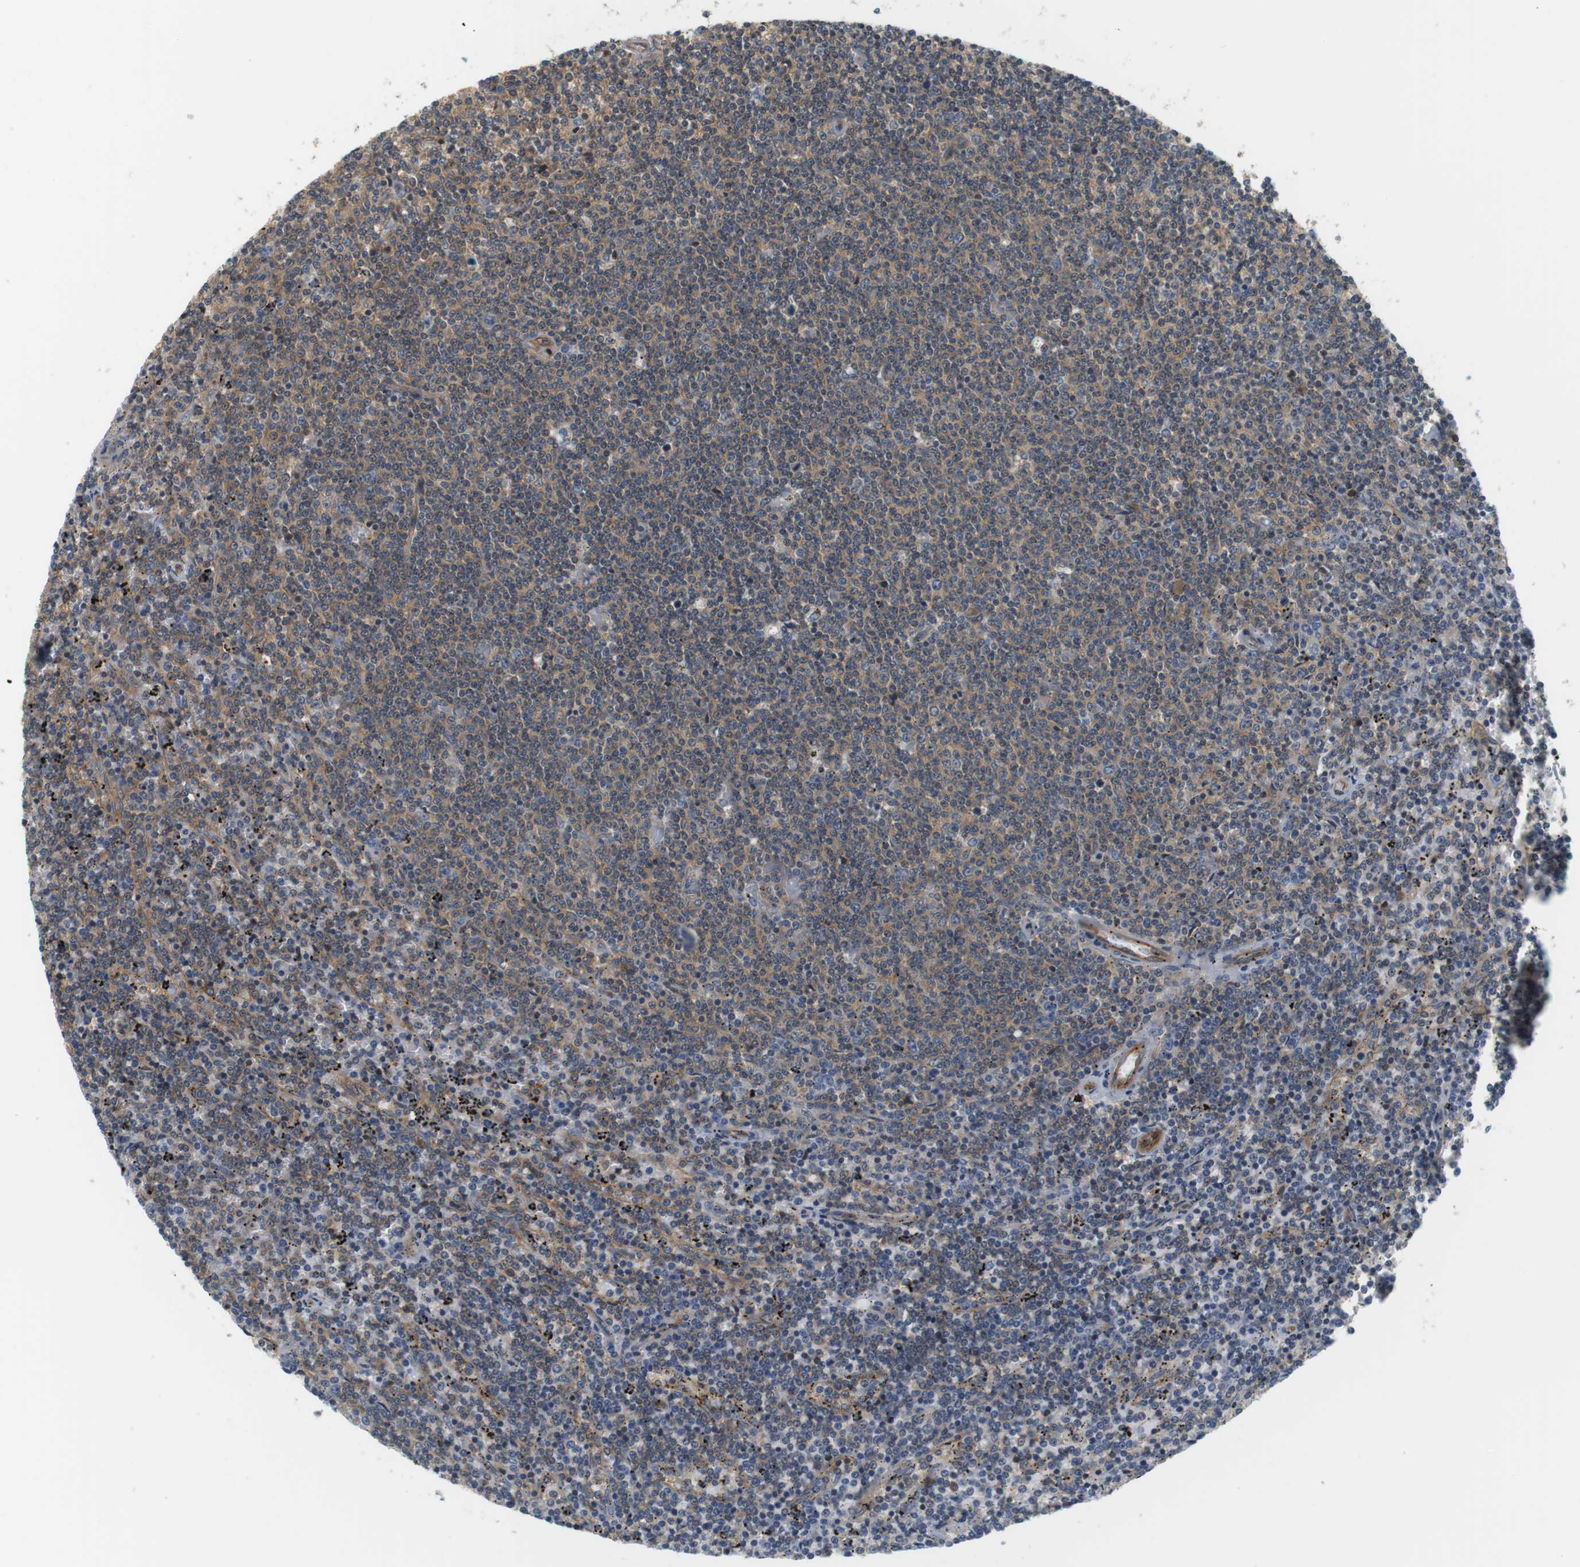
{"staining": {"intensity": "weak", "quantity": "<25%", "location": "cytoplasmic/membranous"}, "tissue": "lymphoma", "cell_type": "Tumor cells", "image_type": "cancer", "snomed": [{"axis": "morphology", "description": "Malignant lymphoma, non-Hodgkin's type, Low grade"}, {"axis": "topography", "description": "Spleen"}], "caption": "Immunohistochemistry histopathology image of human lymphoma stained for a protein (brown), which displays no staining in tumor cells.", "gene": "SH3GLB1", "patient": {"sex": "female", "age": 50}}